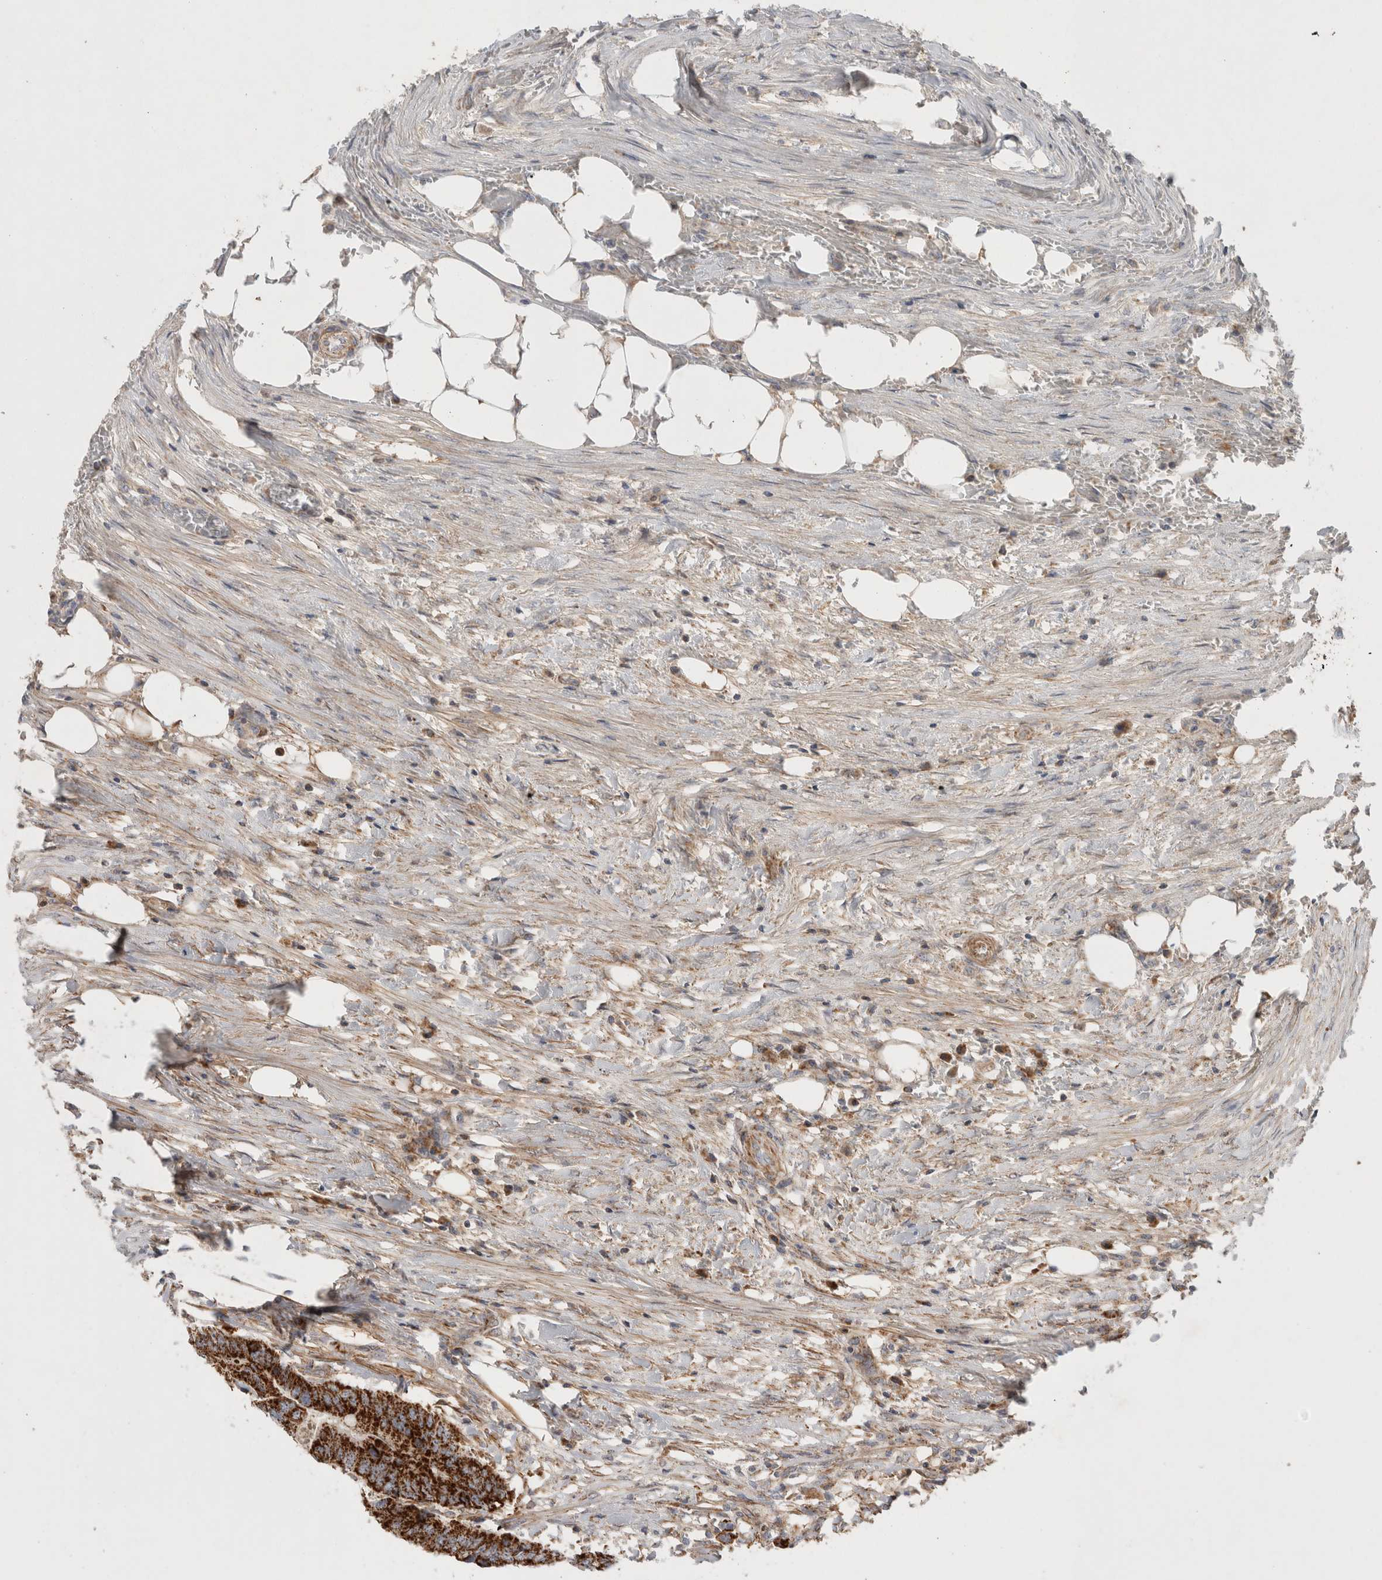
{"staining": {"intensity": "strong", "quantity": ">75%", "location": "cytoplasmic/membranous"}, "tissue": "colorectal cancer", "cell_type": "Tumor cells", "image_type": "cancer", "snomed": [{"axis": "morphology", "description": "Adenocarcinoma, NOS"}, {"axis": "topography", "description": "Colon"}], "caption": "The micrograph demonstrates immunohistochemical staining of colorectal cancer (adenocarcinoma). There is strong cytoplasmic/membranous positivity is seen in about >75% of tumor cells.", "gene": "MRPS28", "patient": {"sex": "male", "age": 56}}